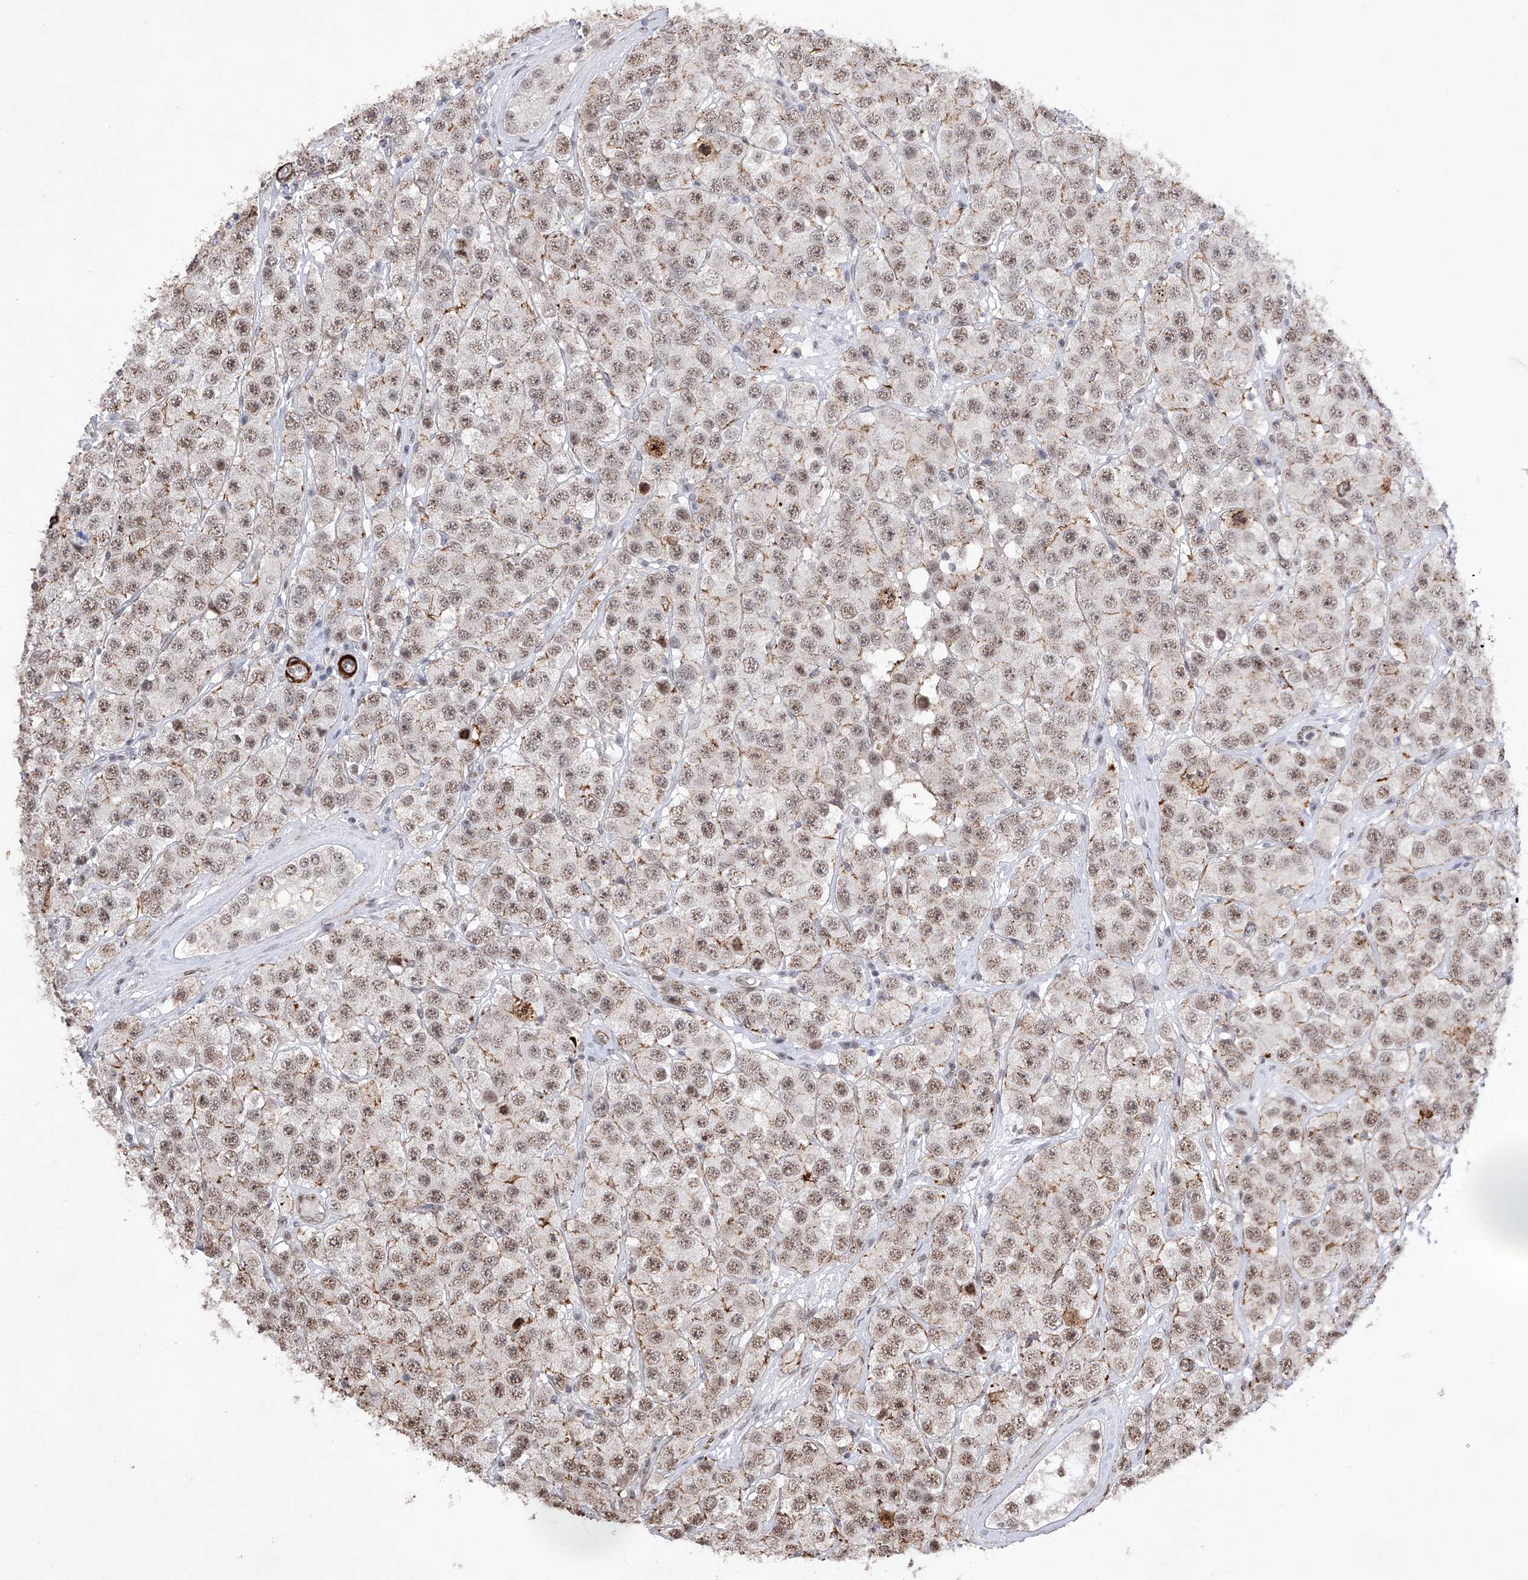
{"staining": {"intensity": "weak", "quantity": ">75%", "location": "nuclear"}, "tissue": "testis cancer", "cell_type": "Tumor cells", "image_type": "cancer", "snomed": [{"axis": "morphology", "description": "Seminoma, NOS"}, {"axis": "topography", "description": "Testis"}], "caption": "Immunohistochemistry photomicrograph of testis cancer (seminoma) stained for a protein (brown), which displays low levels of weak nuclear positivity in approximately >75% of tumor cells.", "gene": "NFATC4", "patient": {"sex": "male", "age": 28}}